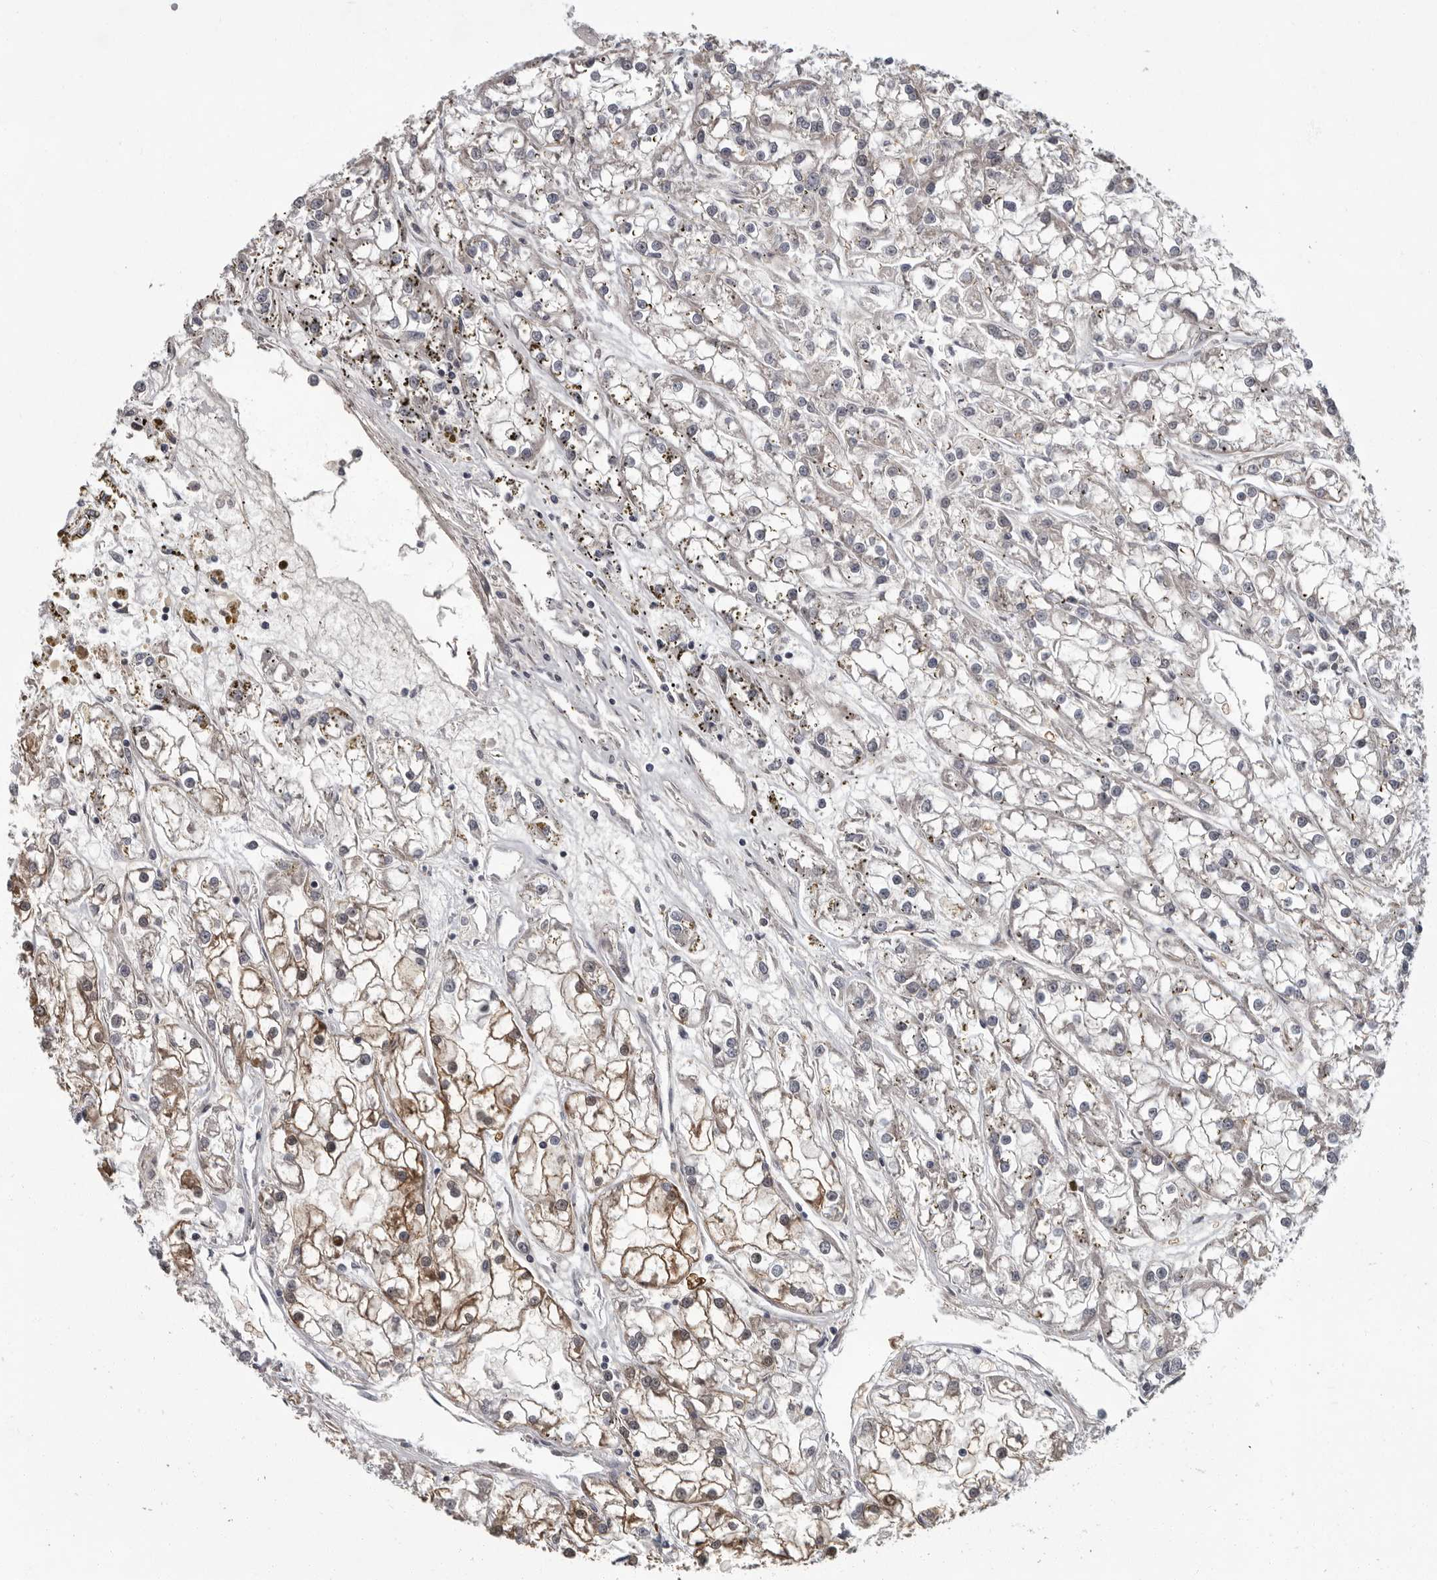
{"staining": {"intensity": "moderate", "quantity": "<25%", "location": "cytoplasmic/membranous"}, "tissue": "renal cancer", "cell_type": "Tumor cells", "image_type": "cancer", "snomed": [{"axis": "morphology", "description": "Adenocarcinoma, NOS"}, {"axis": "topography", "description": "Kidney"}], "caption": "There is low levels of moderate cytoplasmic/membranous staining in tumor cells of renal cancer (adenocarcinoma), as demonstrated by immunohistochemical staining (brown color).", "gene": "PDE7A", "patient": {"sex": "female", "age": 52}}